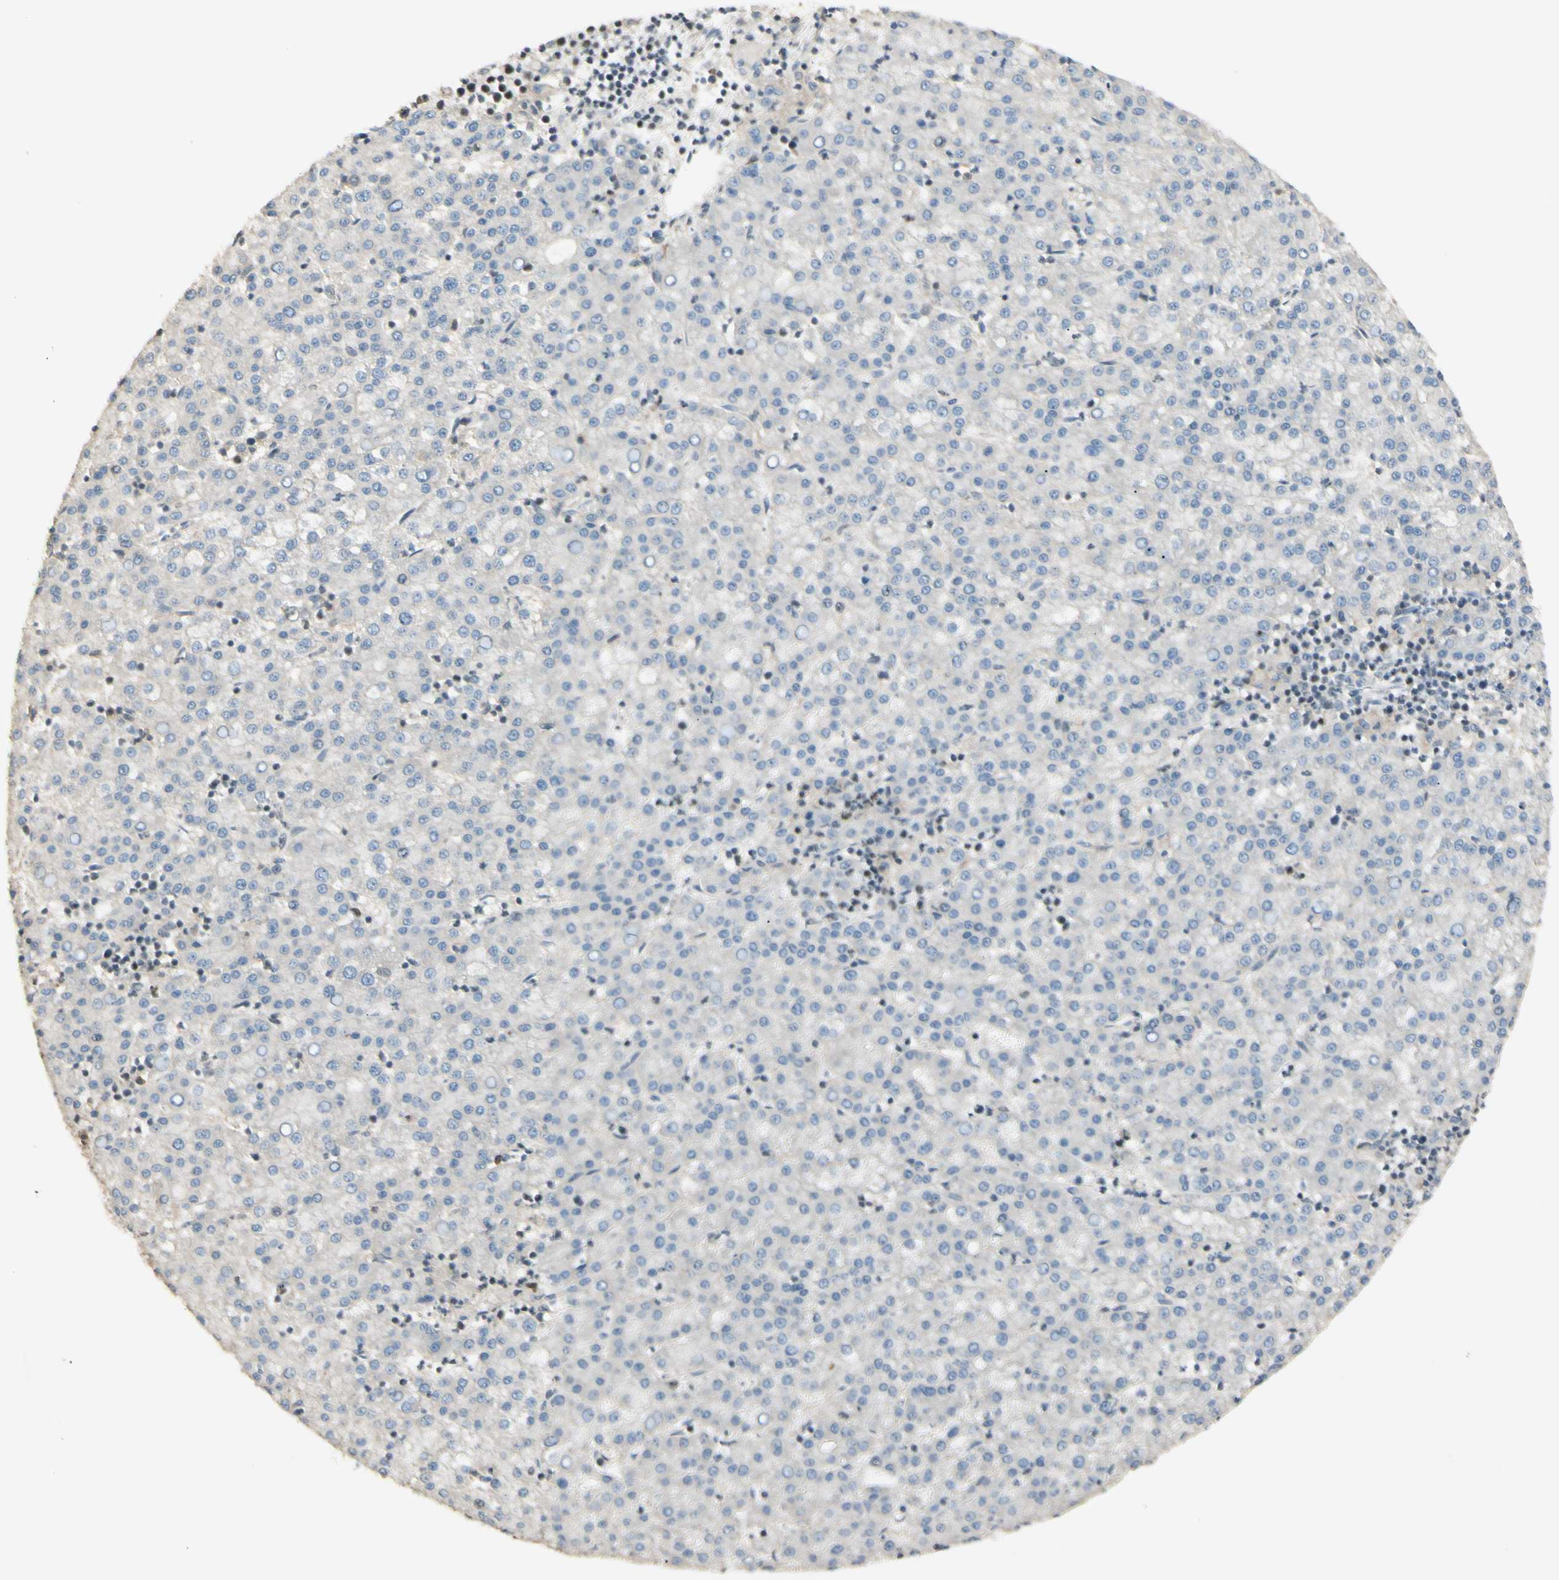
{"staining": {"intensity": "negative", "quantity": "none", "location": "none"}, "tissue": "liver cancer", "cell_type": "Tumor cells", "image_type": "cancer", "snomed": [{"axis": "morphology", "description": "Carcinoma, Hepatocellular, NOS"}, {"axis": "topography", "description": "Liver"}], "caption": "The photomicrograph reveals no significant expression in tumor cells of hepatocellular carcinoma (liver).", "gene": "NFYA", "patient": {"sex": "female", "age": 58}}